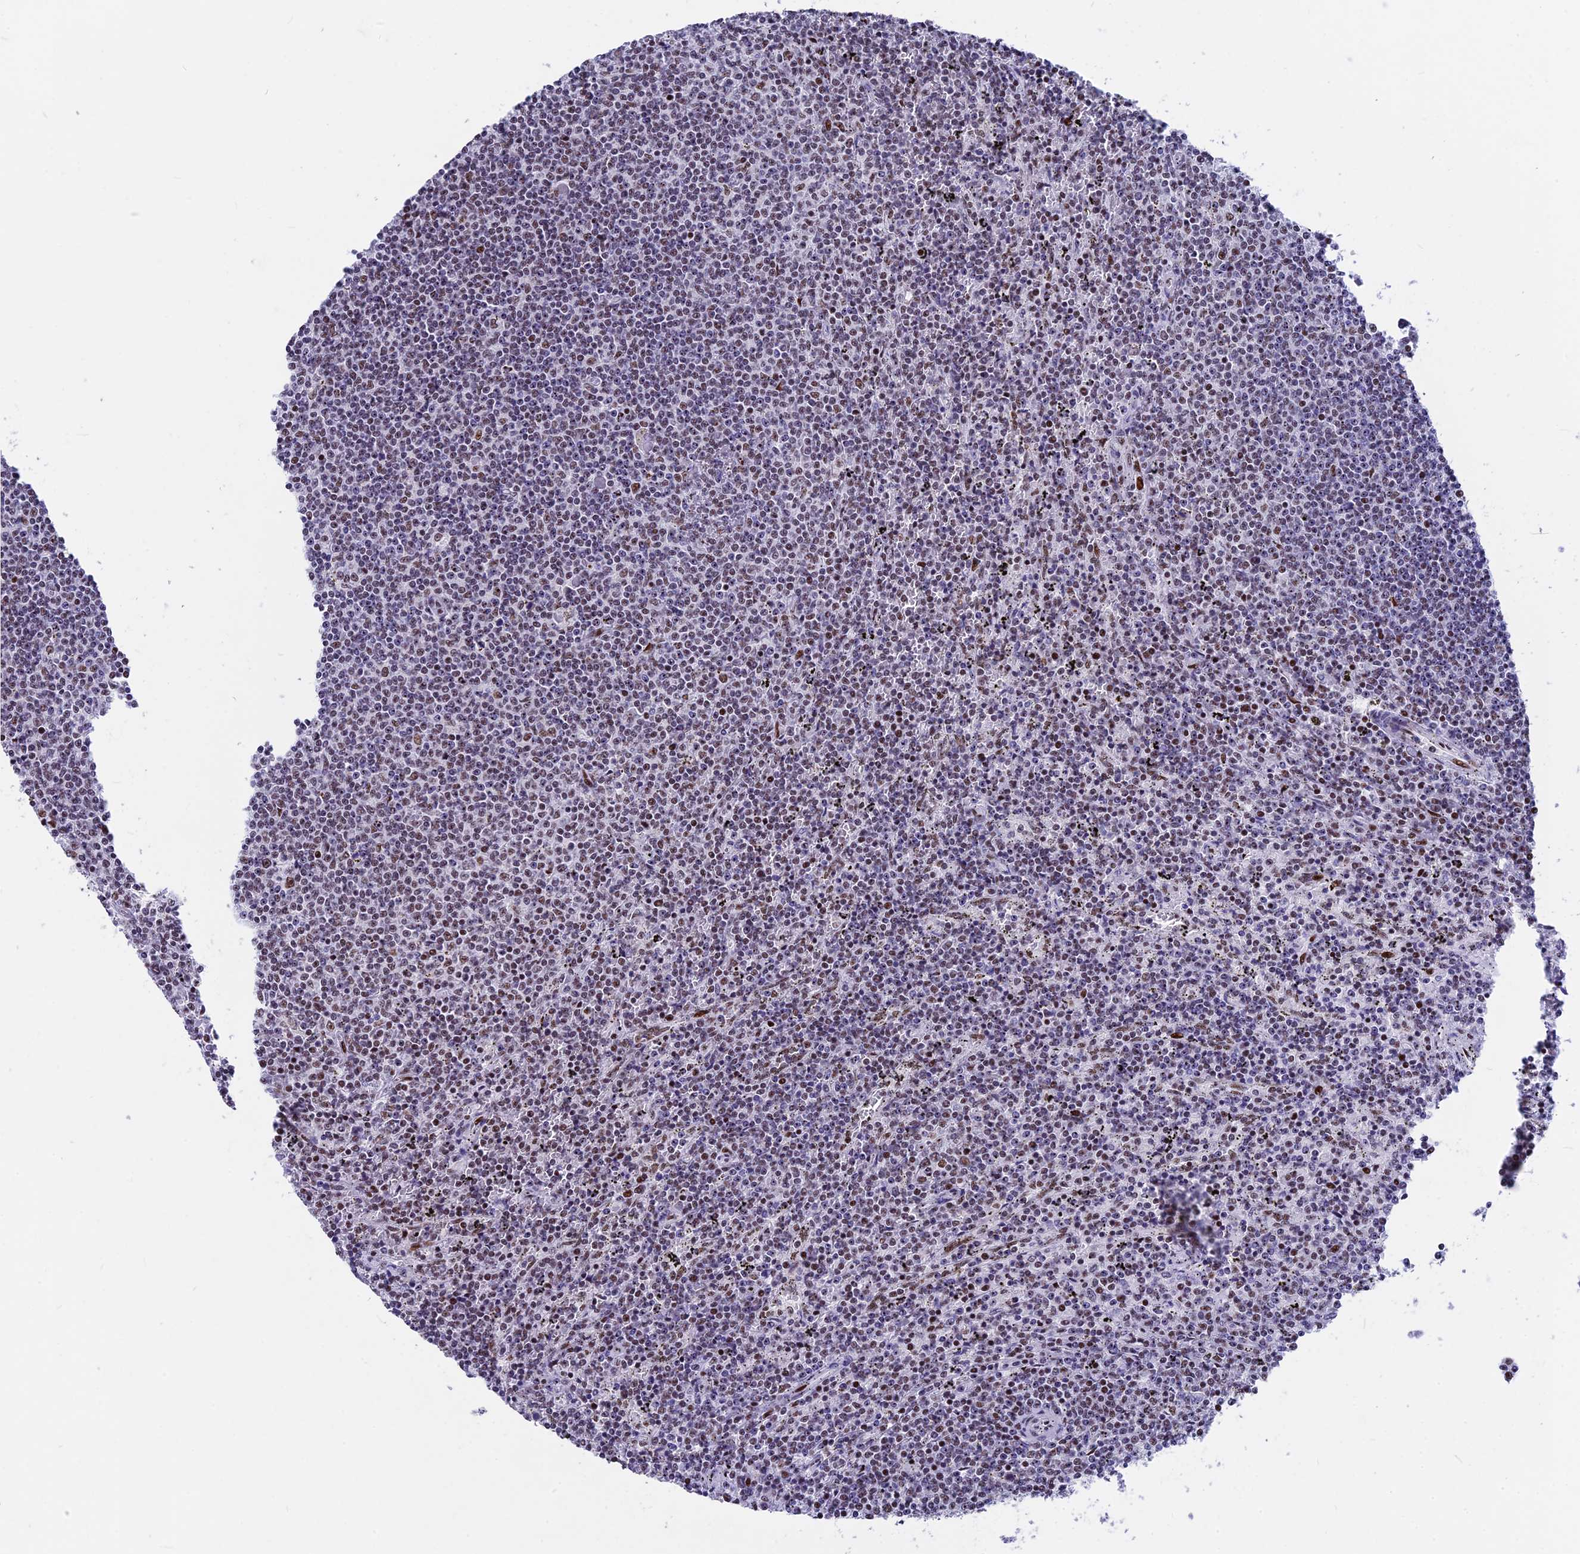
{"staining": {"intensity": "weak", "quantity": ">75%", "location": "nuclear"}, "tissue": "lymphoma", "cell_type": "Tumor cells", "image_type": "cancer", "snomed": [{"axis": "morphology", "description": "Malignant lymphoma, non-Hodgkin's type, Low grade"}, {"axis": "topography", "description": "Spleen"}], "caption": "There is low levels of weak nuclear expression in tumor cells of malignant lymphoma, non-Hodgkin's type (low-grade), as demonstrated by immunohistochemical staining (brown color).", "gene": "NSA2", "patient": {"sex": "female", "age": 50}}